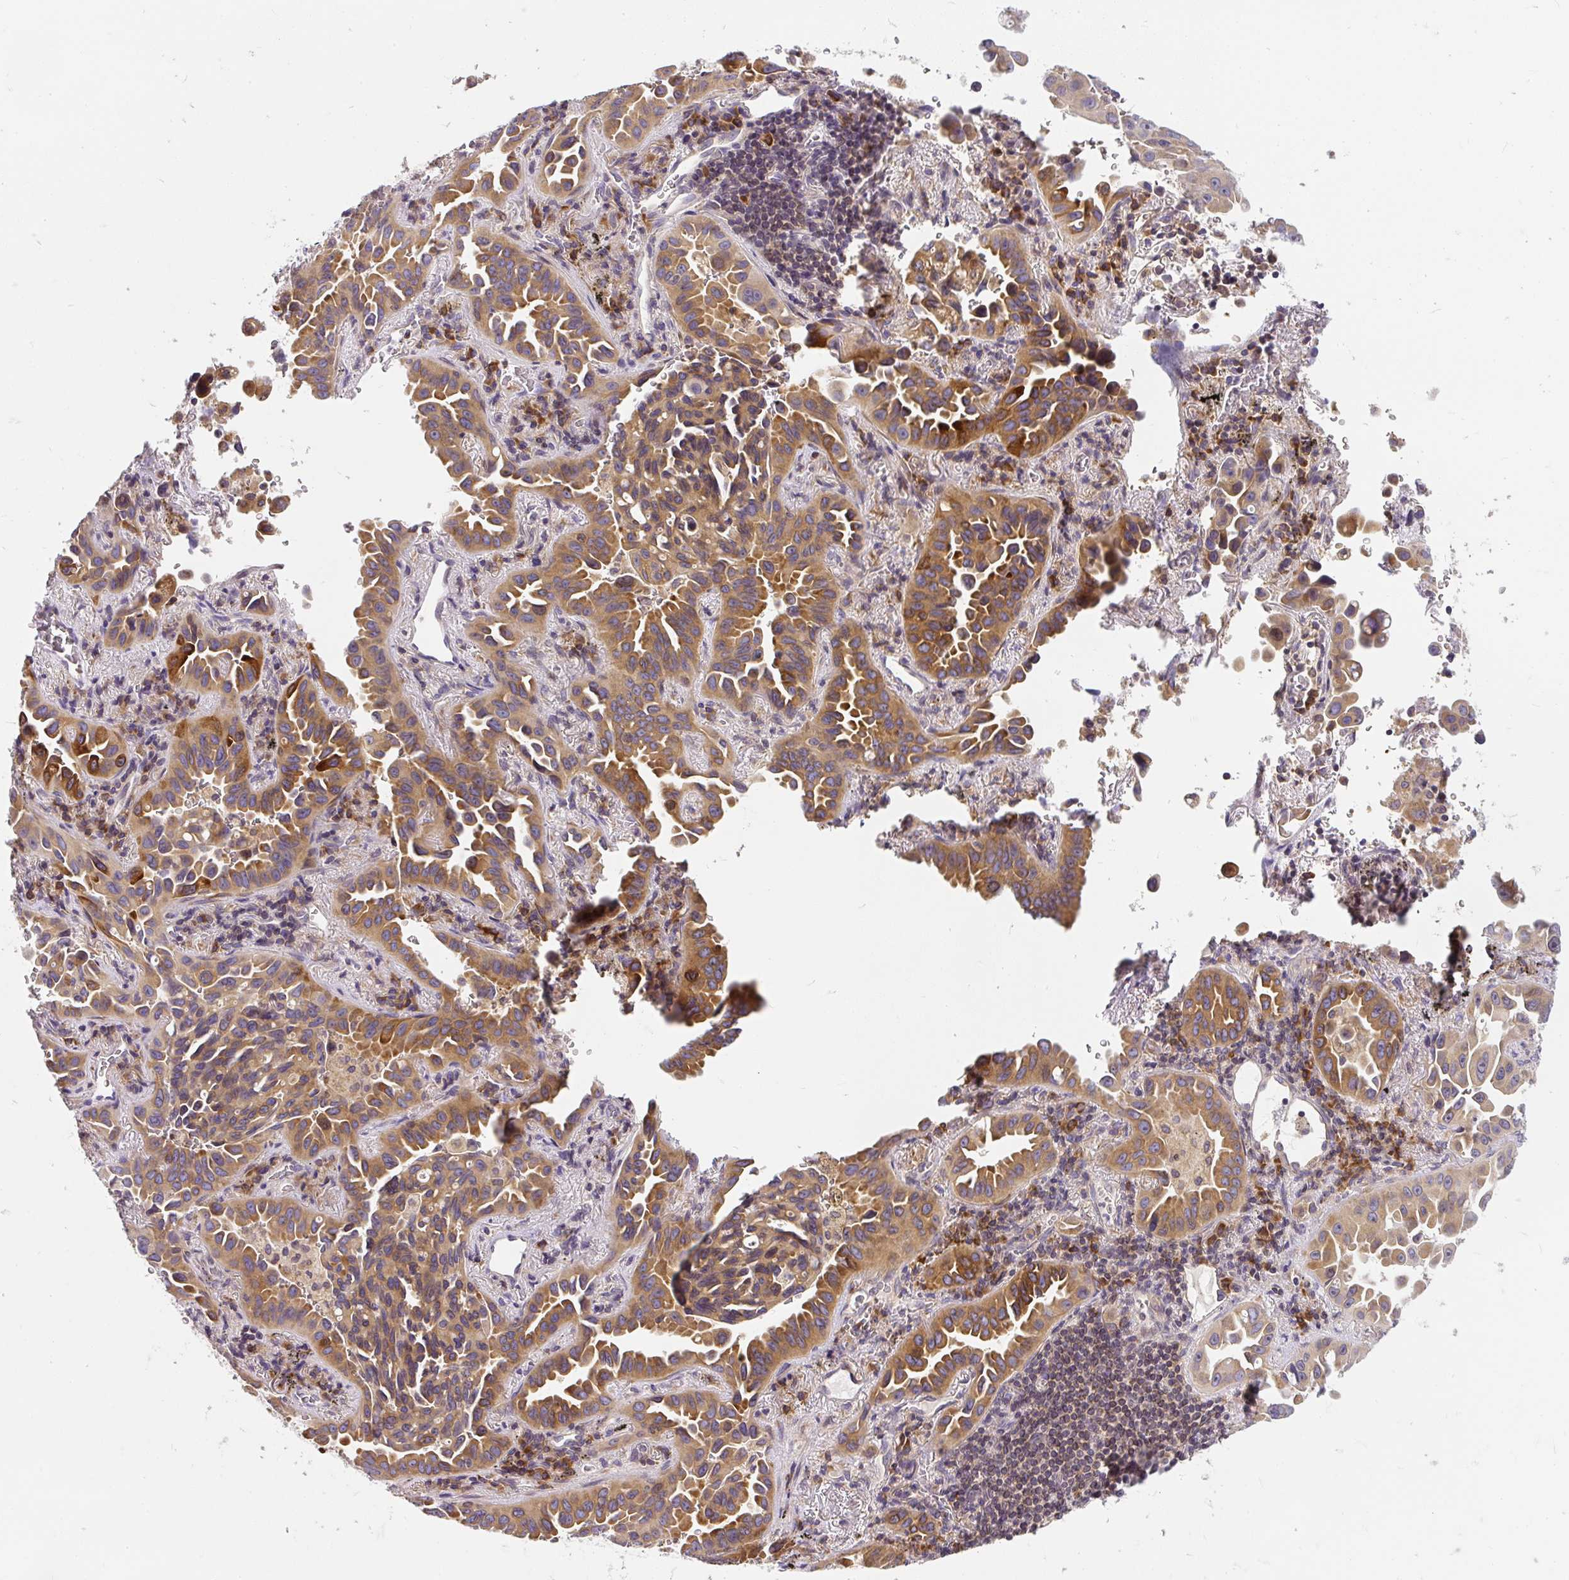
{"staining": {"intensity": "moderate", "quantity": ">75%", "location": "cytoplasmic/membranous"}, "tissue": "lung cancer", "cell_type": "Tumor cells", "image_type": "cancer", "snomed": [{"axis": "morphology", "description": "Adenocarcinoma, NOS"}, {"axis": "topography", "description": "Lung"}], "caption": "This image demonstrates immunohistochemistry staining of lung cancer (adenocarcinoma), with medium moderate cytoplasmic/membranous expression in approximately >75% of tumor cells.", "gene": "CYP20A1", "patient": {"sex": "male", "age": 68}}